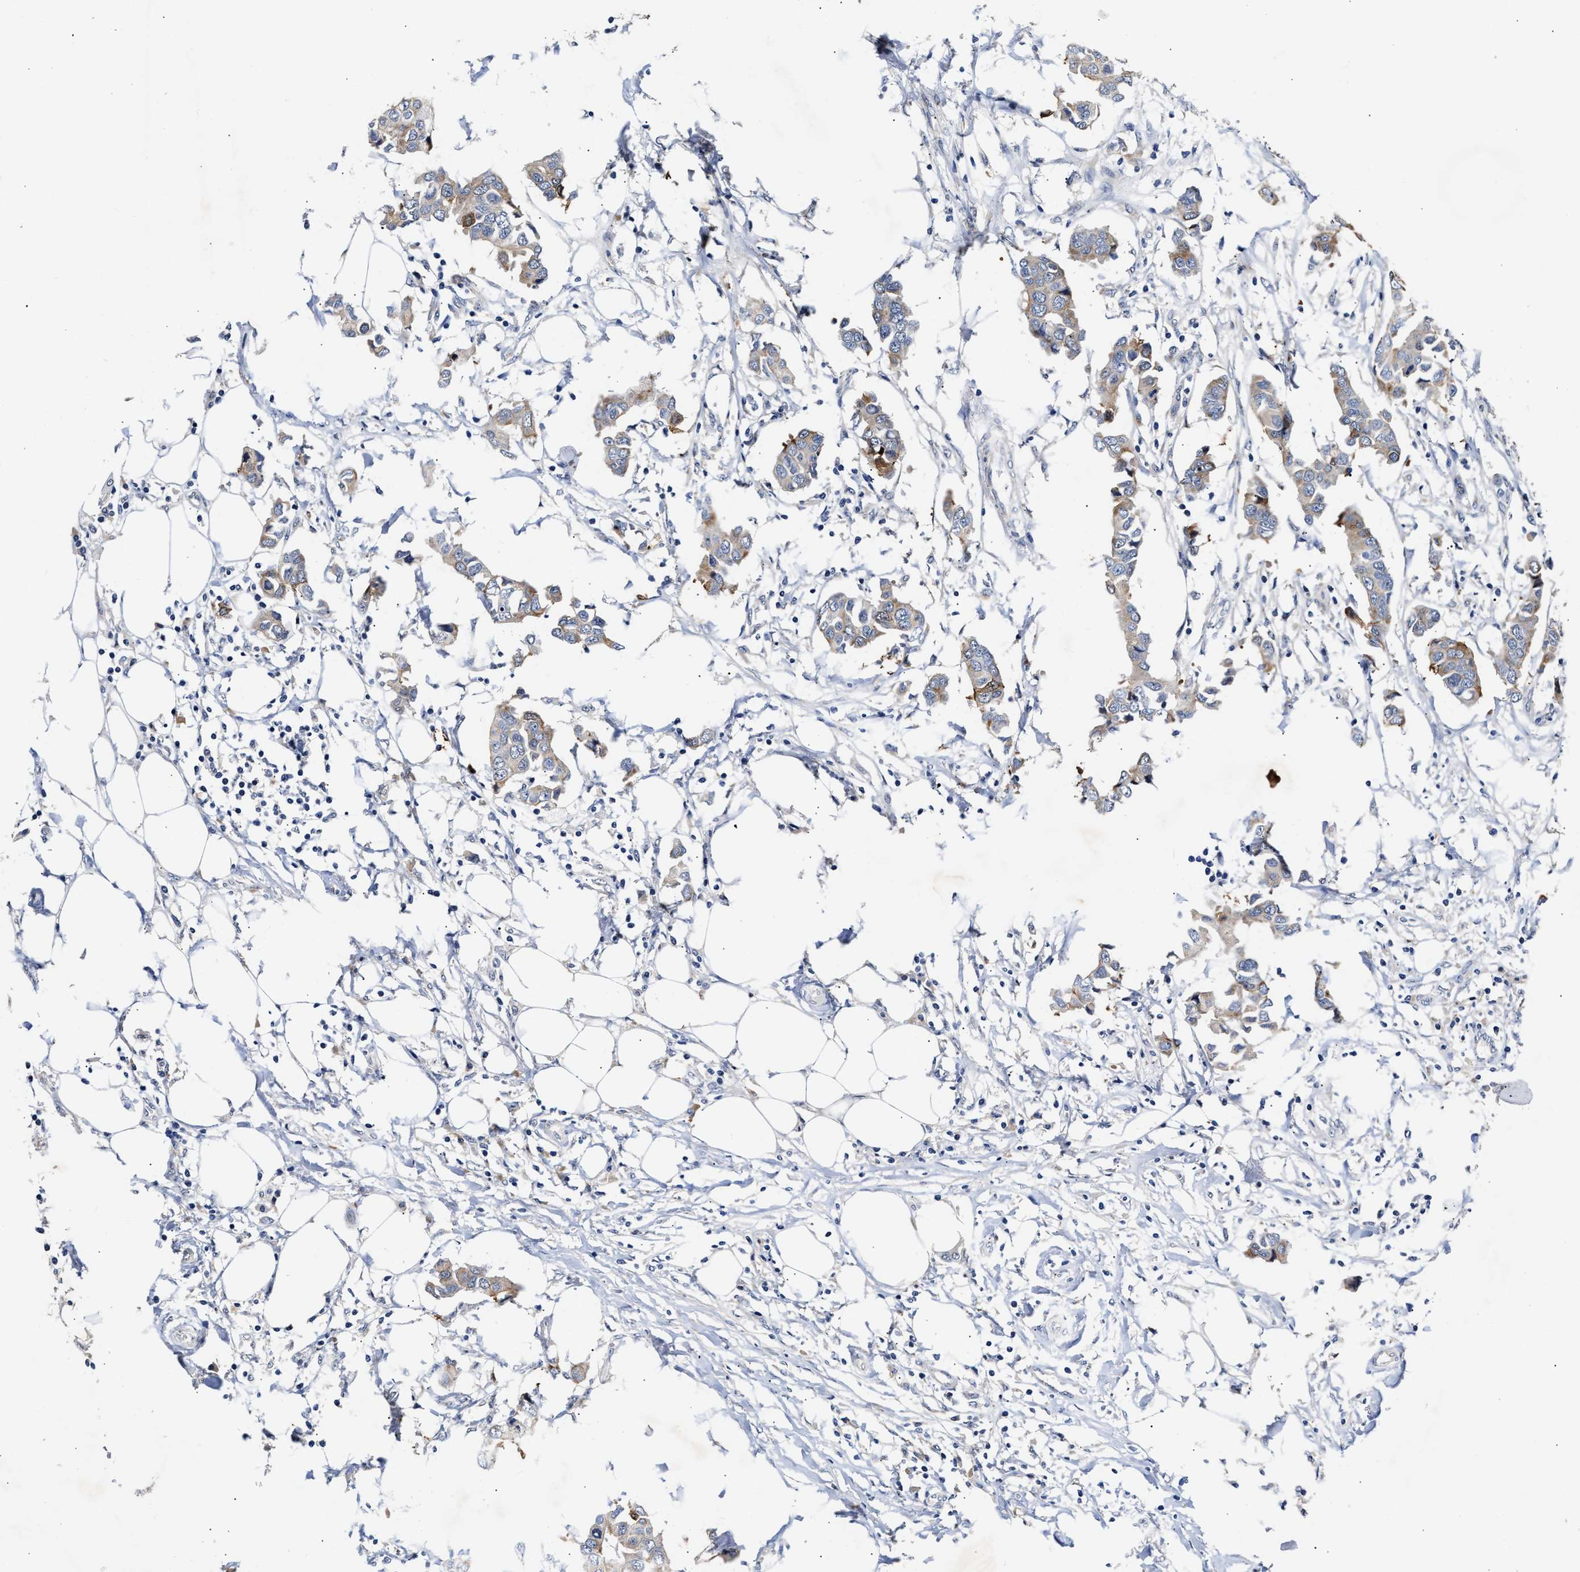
{"staining": {"intensity": "weak", "quantity": ">75%", "location": "cytoplasmic/membranous"}, "tissue": "breast cancer", "cell_type": "Tumor cells", "image_type": "cancer", "snomed": [{"axis": "morphology", "description": "Duct carcinoma"}, {"axis": "topography", "description": "Breast"}], "caption": "Protein staining by IHC exhibits weak cytoplasmic/membranous expression in about >75% of tumor cells in breast cancer (invasive ductal carcinoma).", "gene": "CCDC146", "patient": {"sex": "female", "age": 80}}